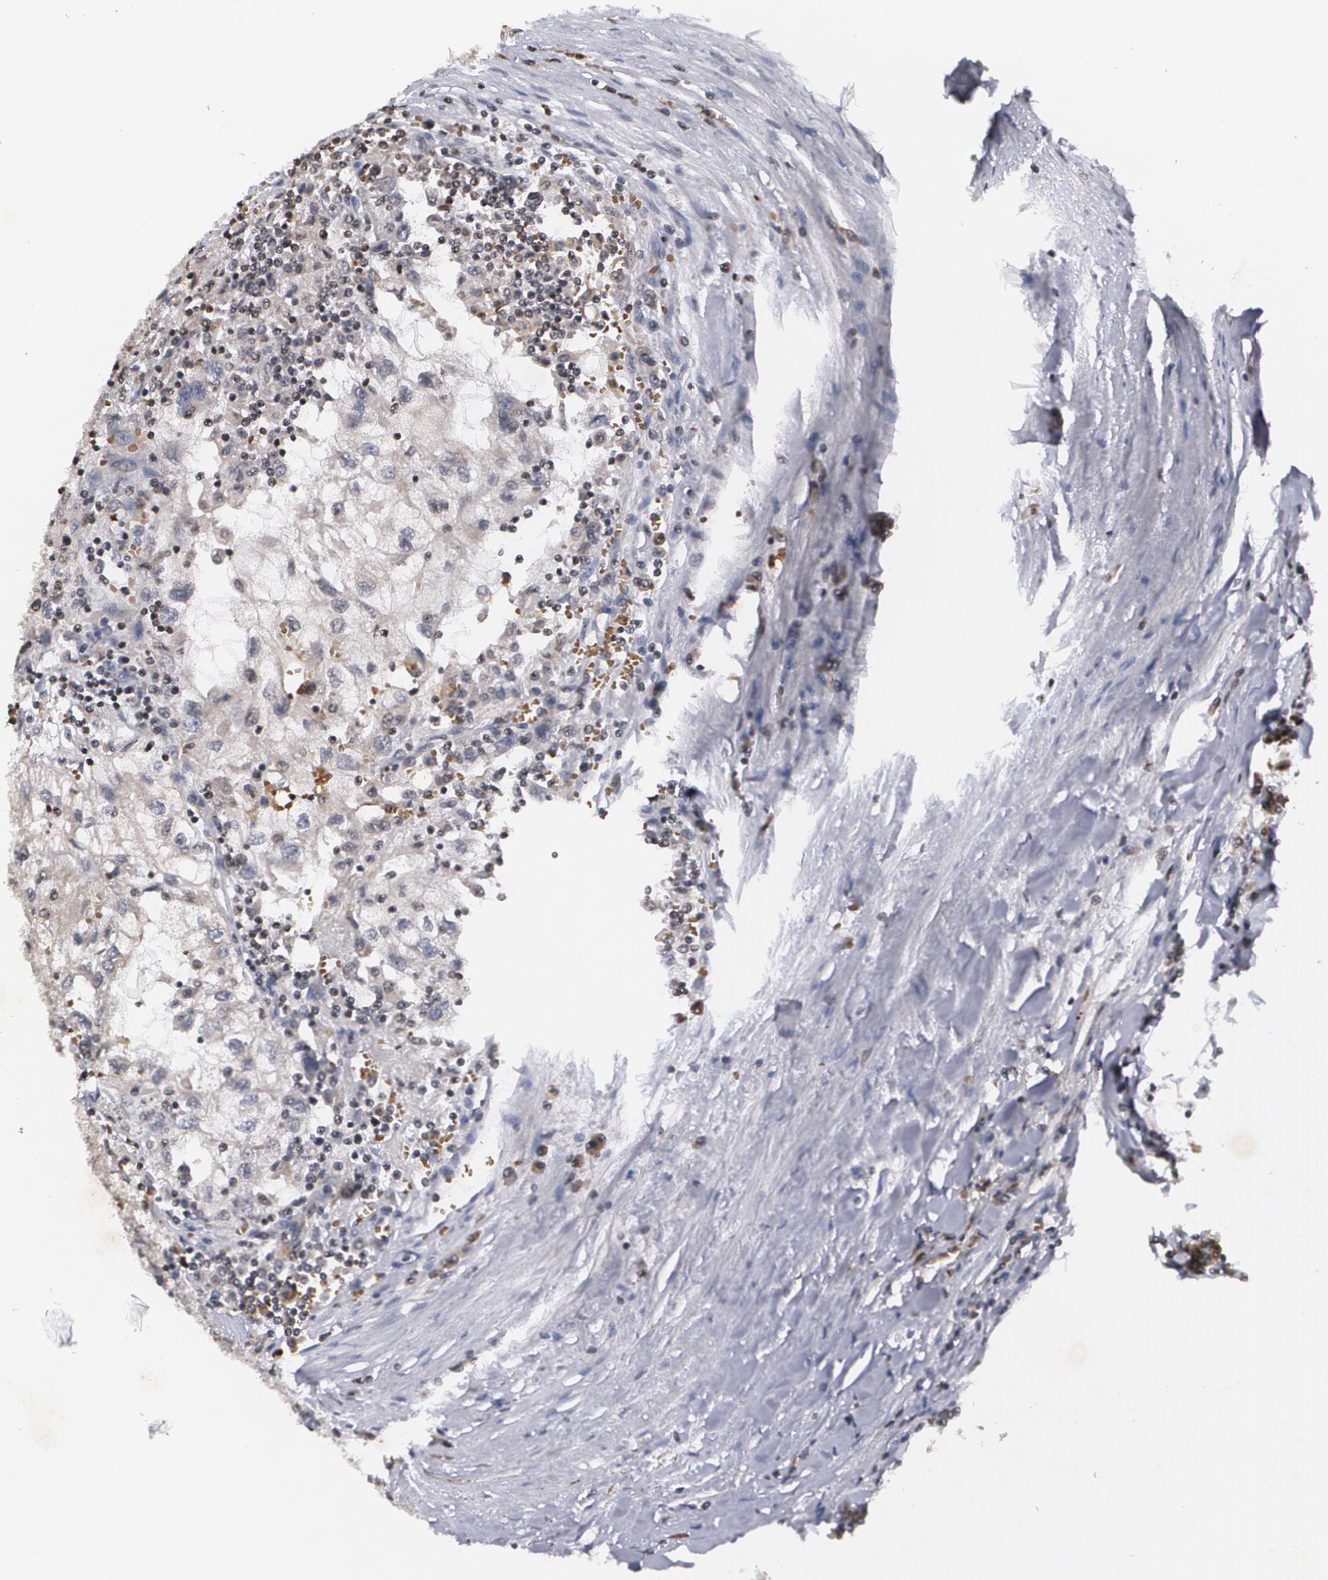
{"staining": {"intensity": "moderate", "quantity": "25%-75%", "location": "cytoplasmic/membranous"}, "tissue": "renal cancer", "cell_type": "Tumor cells", "image_type": "cancer", "snomed": [{"axis": "morphology", "description": "Normal tissue, NOS"}, {"axis": "morphology", "description": "Adenocarcinoma, NOS"}, {"axis": "topography", "description": "Kidney"}], "caption": "A medium amount of moderate cytoplasmic/membranous expression is present in approximately 25%-75% of tumor cells in renal cancer (adenocarcinoma) tissue.", "gene": "MVP", "patient": {"sex": "male", "age": 71}}